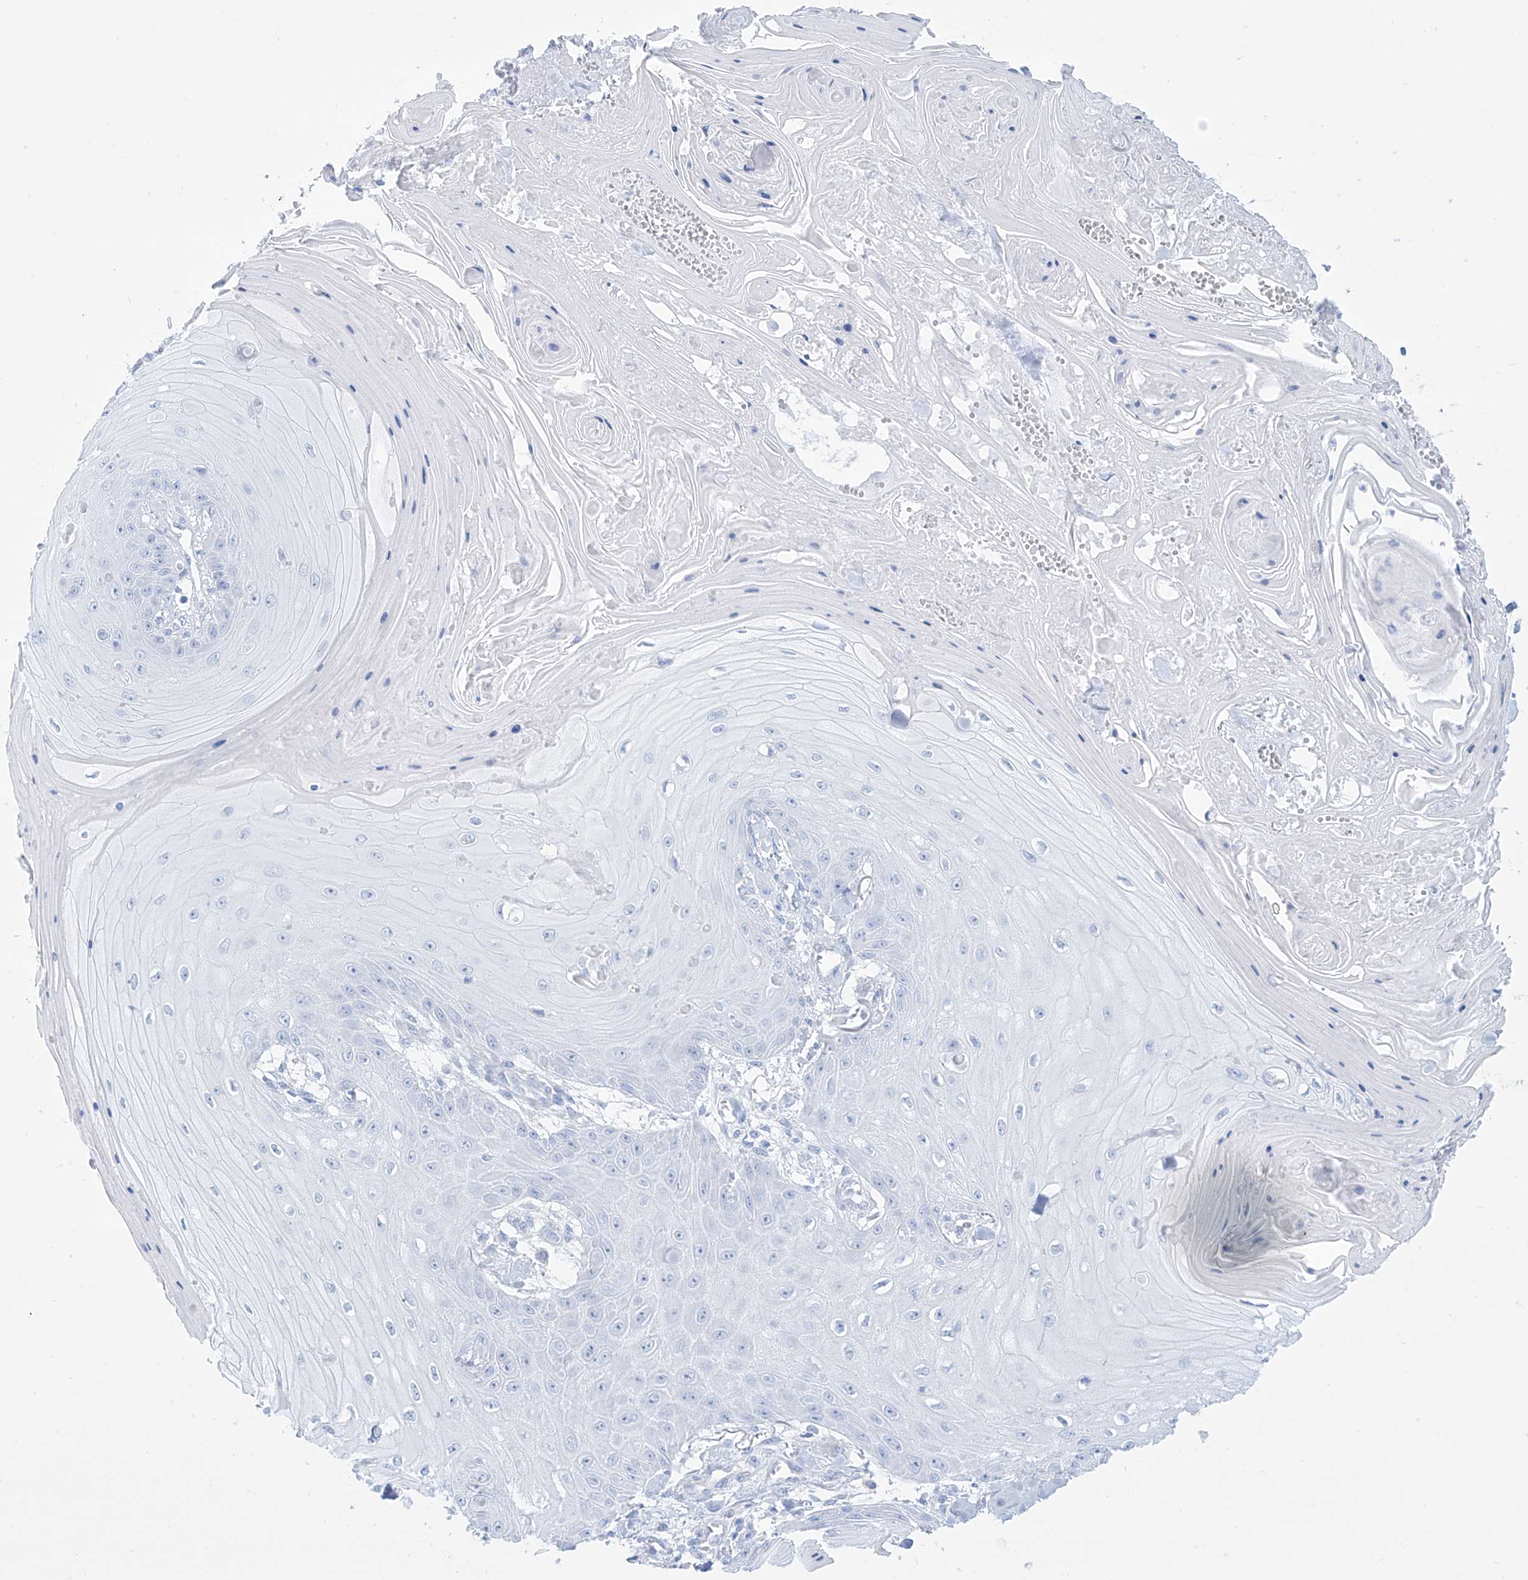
{"staining": {"intensity": "negative", "quantity": "none", "location": "none"}, "tissue": "skin cancer", "cell_type": "Tumor cells", "image_type": "cancer", "snomed": [{"axis": "morphology", "description": "Squamous cell carcinoma, NOS"}, {"axis": "topography", "description": "Skin"}], "caption": "Tumor cells show no significant staining in skin cancer. Brightfield microscopy of immunohistochemistry stained with DAB (brown) and hematoxylin (blue), captured at high magnification.", "gene": "ALDH6A1", "patient": {"sex": "male", "age": 74}}